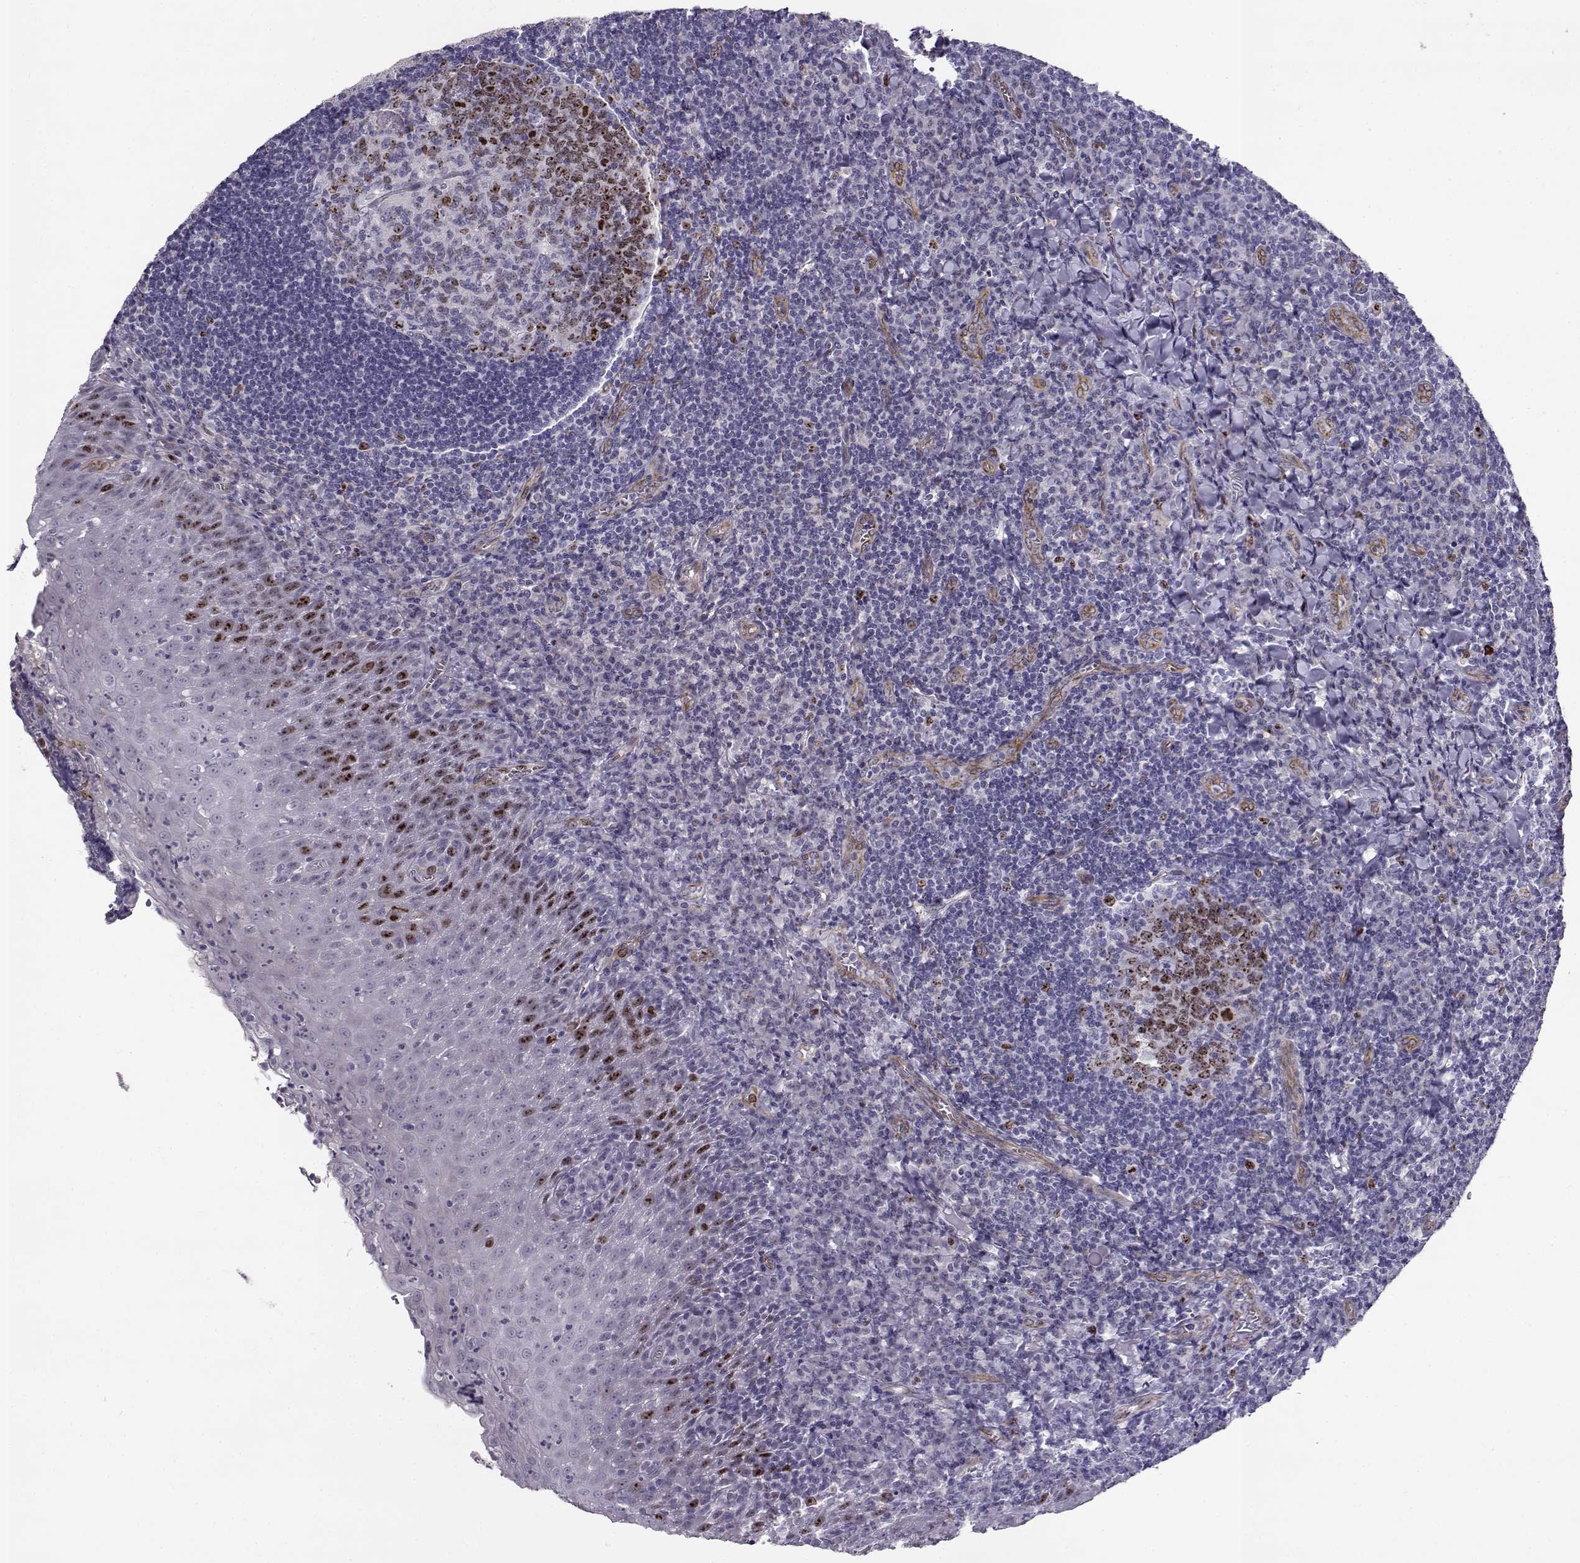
{"staining": {"intensity": "moderate", "quantity": "<25%", "location": "nuclear"}, "tissue": "tonsil", "cell_type": "Germinal center cells", "image_type": "normal", "snomed": [{"axis": "morphology", "description": "Normal tissue, NOS"}, {"axis": "morphology", "description": "Inflammation, NOS"}, {"axis": "topography", "description": "Tonsil"}], "caption": "Human tonsil stained with a brown dye reveals moderate nuclear positive staining in about <25% of germinal center cells.", "gene": "NPW", "patient": {"sex": "female", "age": 31}}